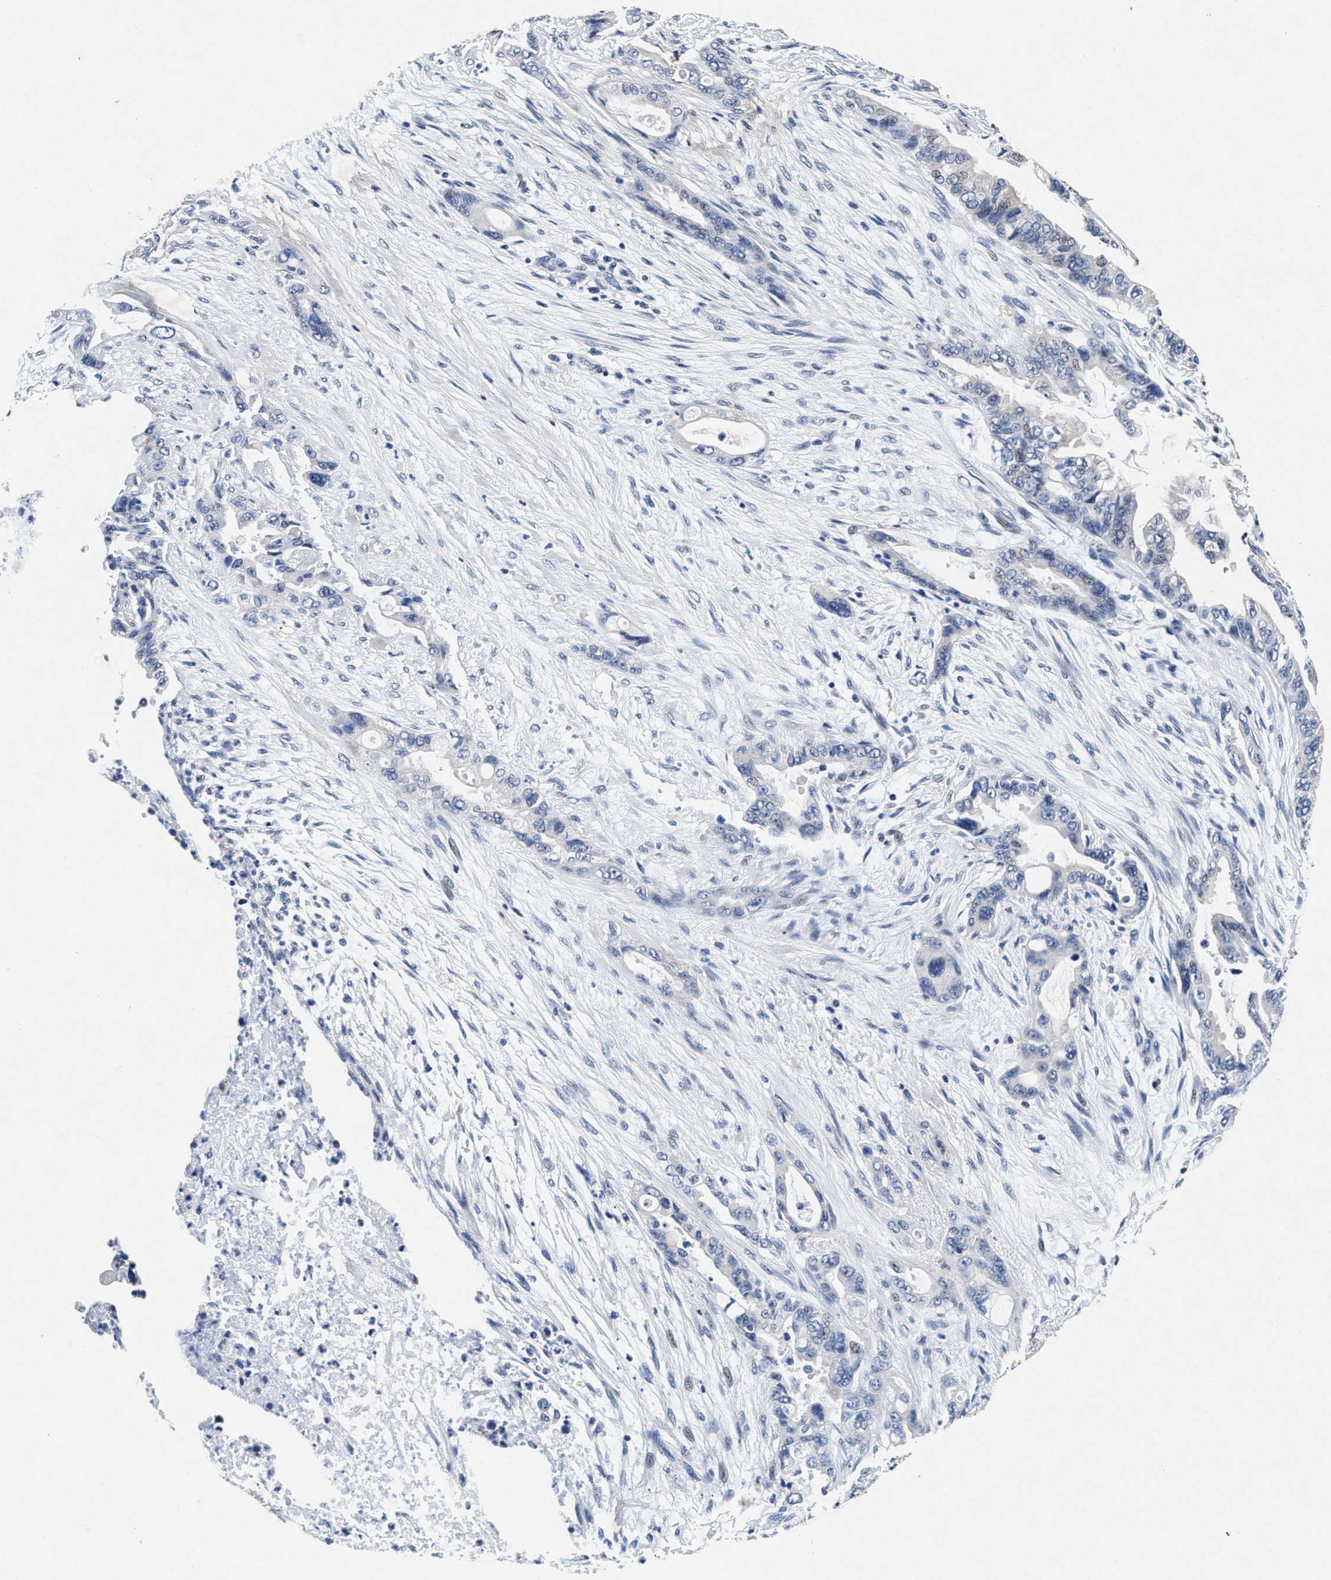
{"staining": {"intensity": "negative", "quantity": "none", "location": "none"}, "tissue": "pancreatic cancer", "cell_type": "Tumor cells", "image_type": "cancer", "snomed": [{"axis": "morphology", "description": "Adenocarcinoma, NOS"}, {"axis": "topography", "description": "Pancreas"}], "caption": "This micrograph is of pancreatic adenocarcinoma stained with immunohistochemistry (IHC) to label a protein in brown with the nuclei are counter-stained blue. There is no positivity in tumor cells.", "gene": "SLC8A1", "patient": {"sex": "male", "age": 70}}